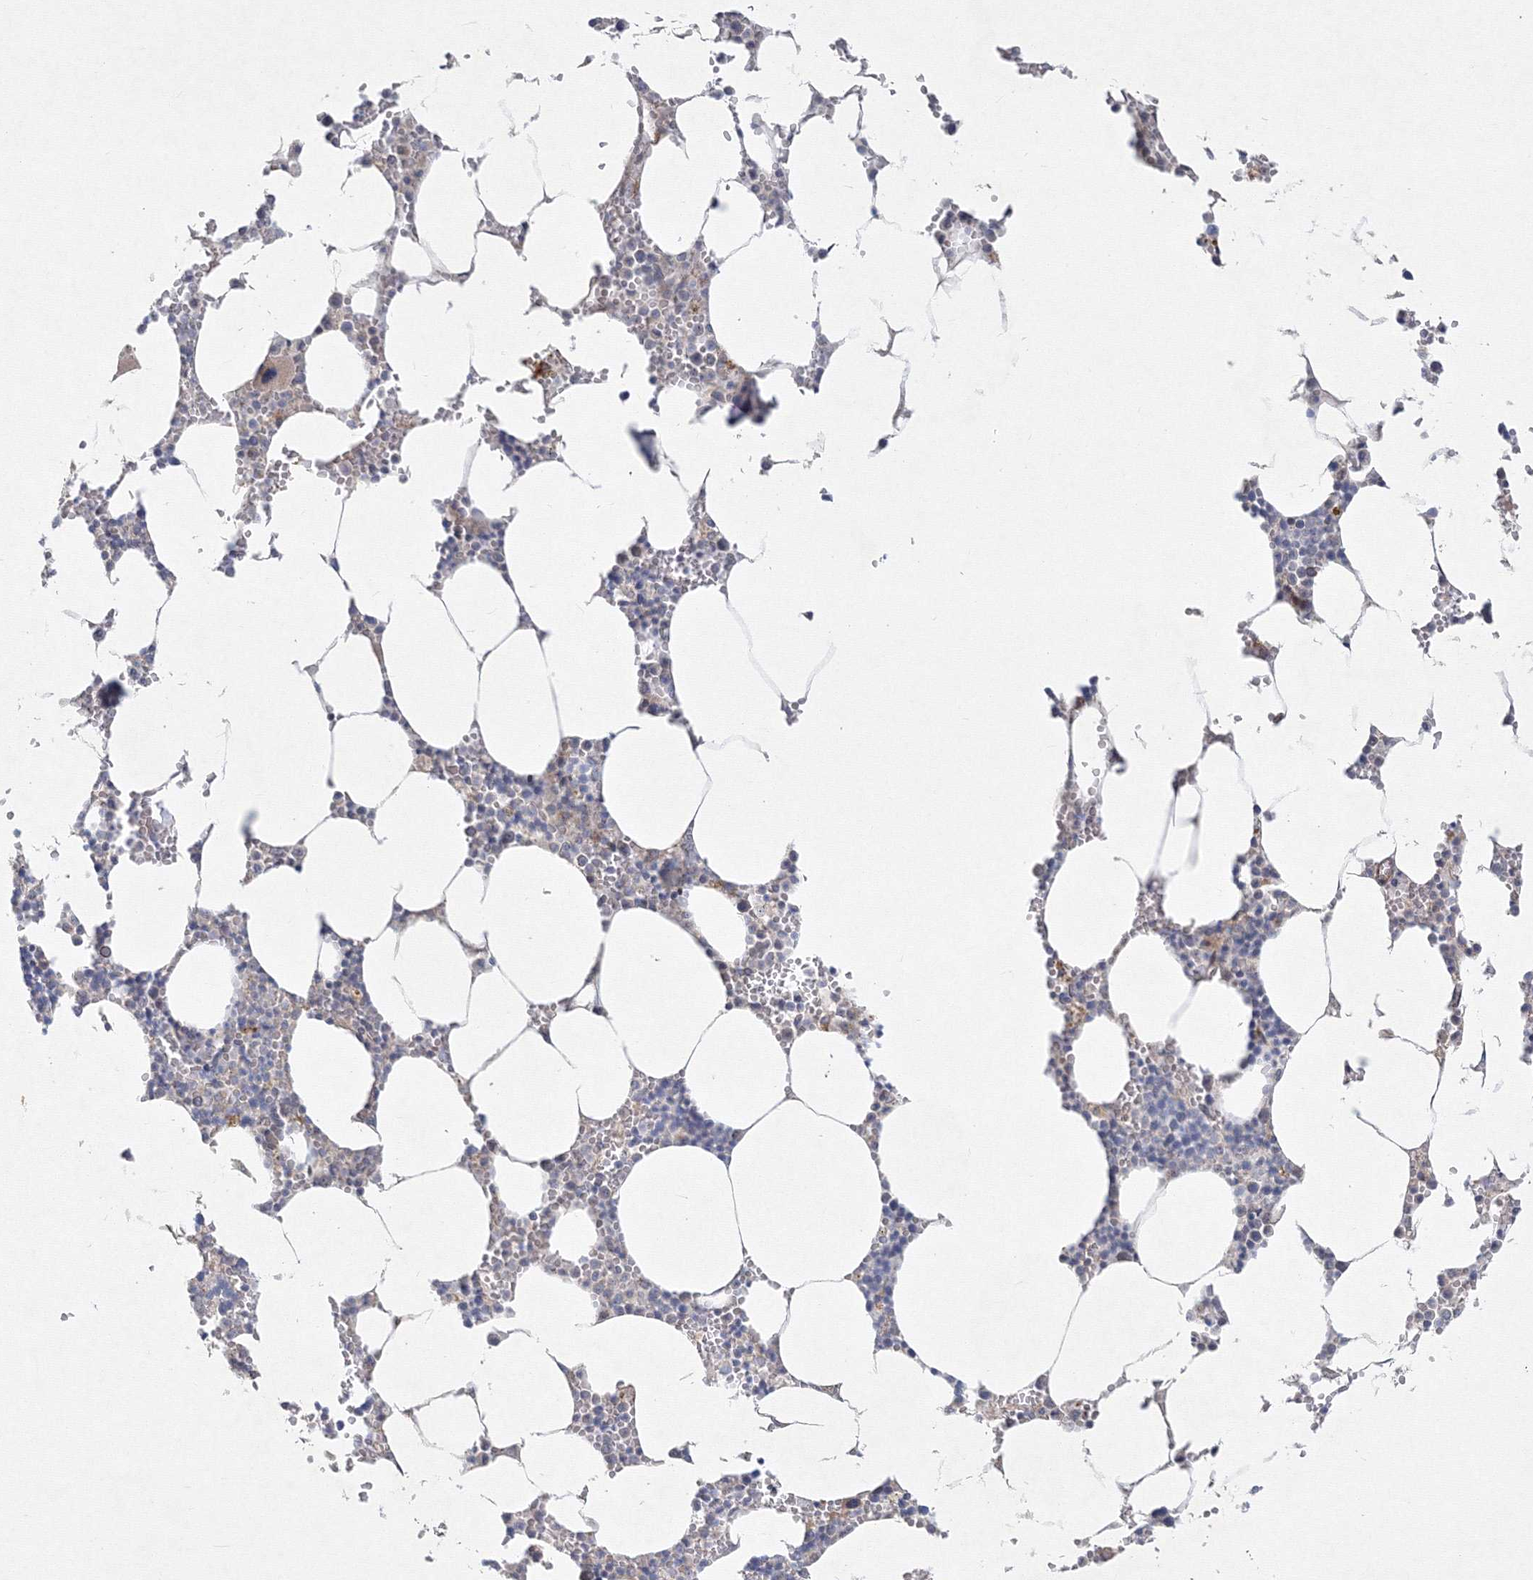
{"staining": {"intensity": "weak", "quantity": "<25%", "location": "cytoplasmic/membranous"}, "tissue": "bone marrow", "cell_type": "Hematopoietic cells", "image_type": "normal", "snomed": [{"axis": "morphology", "description": "Normal tissue, NOS"}, {"axis": "topography", "description": "Bone marrow"}], "caption": "IHC of normal human bone marrow shows no staining in hematopoietic cells.", "gene": "WDR49", "patient": {"sex": "male", "age": 70}}